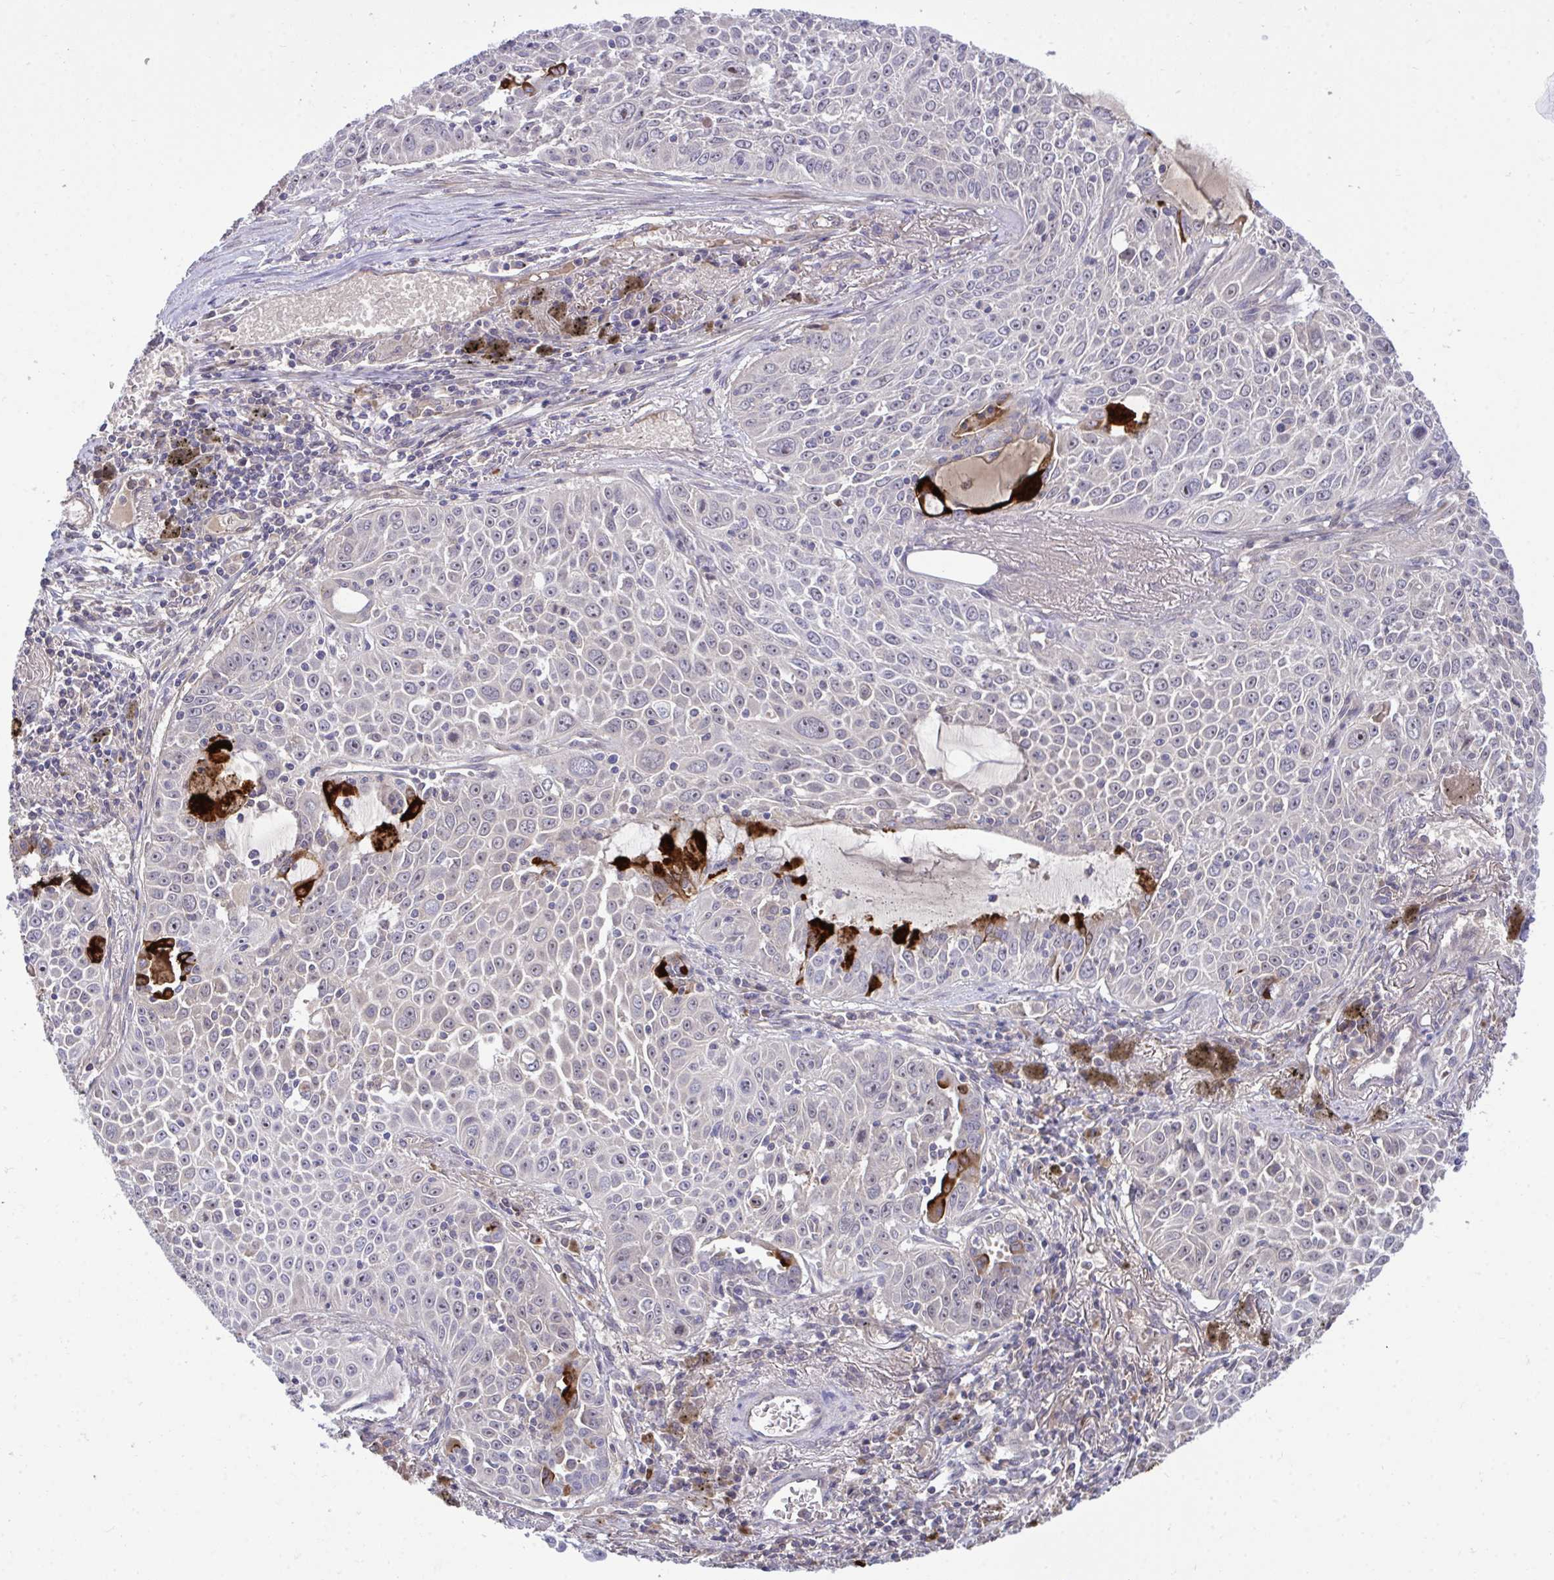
{"staining": {"intensity": "strong", "quantity": "<25%", "location": "cytoplasmic/membranous"}, "tissue": "lung cancer", "cell_type": "Tumor cells", "image_type": "cancer", "snomed": [{"axis": "morphology", "description": "Squamous cell carcinoma, NOS"}, {"axis": "morphology", "description": "Squamous cell carcinoma, metastatic, NOS"}, {"axis": "topography", "description": "Lymph node"}, {"axis": "topography", "description": "Lung"}], "caption": "Immunohistochemical staining of human lung metastatic squamous cell carcinoma displays medium levels of strong cytoplasmic/membranous staining in about <25% of tumor cells.", "gene": "HMBOX1", "patient": {"sex": "female", "age": 62}}